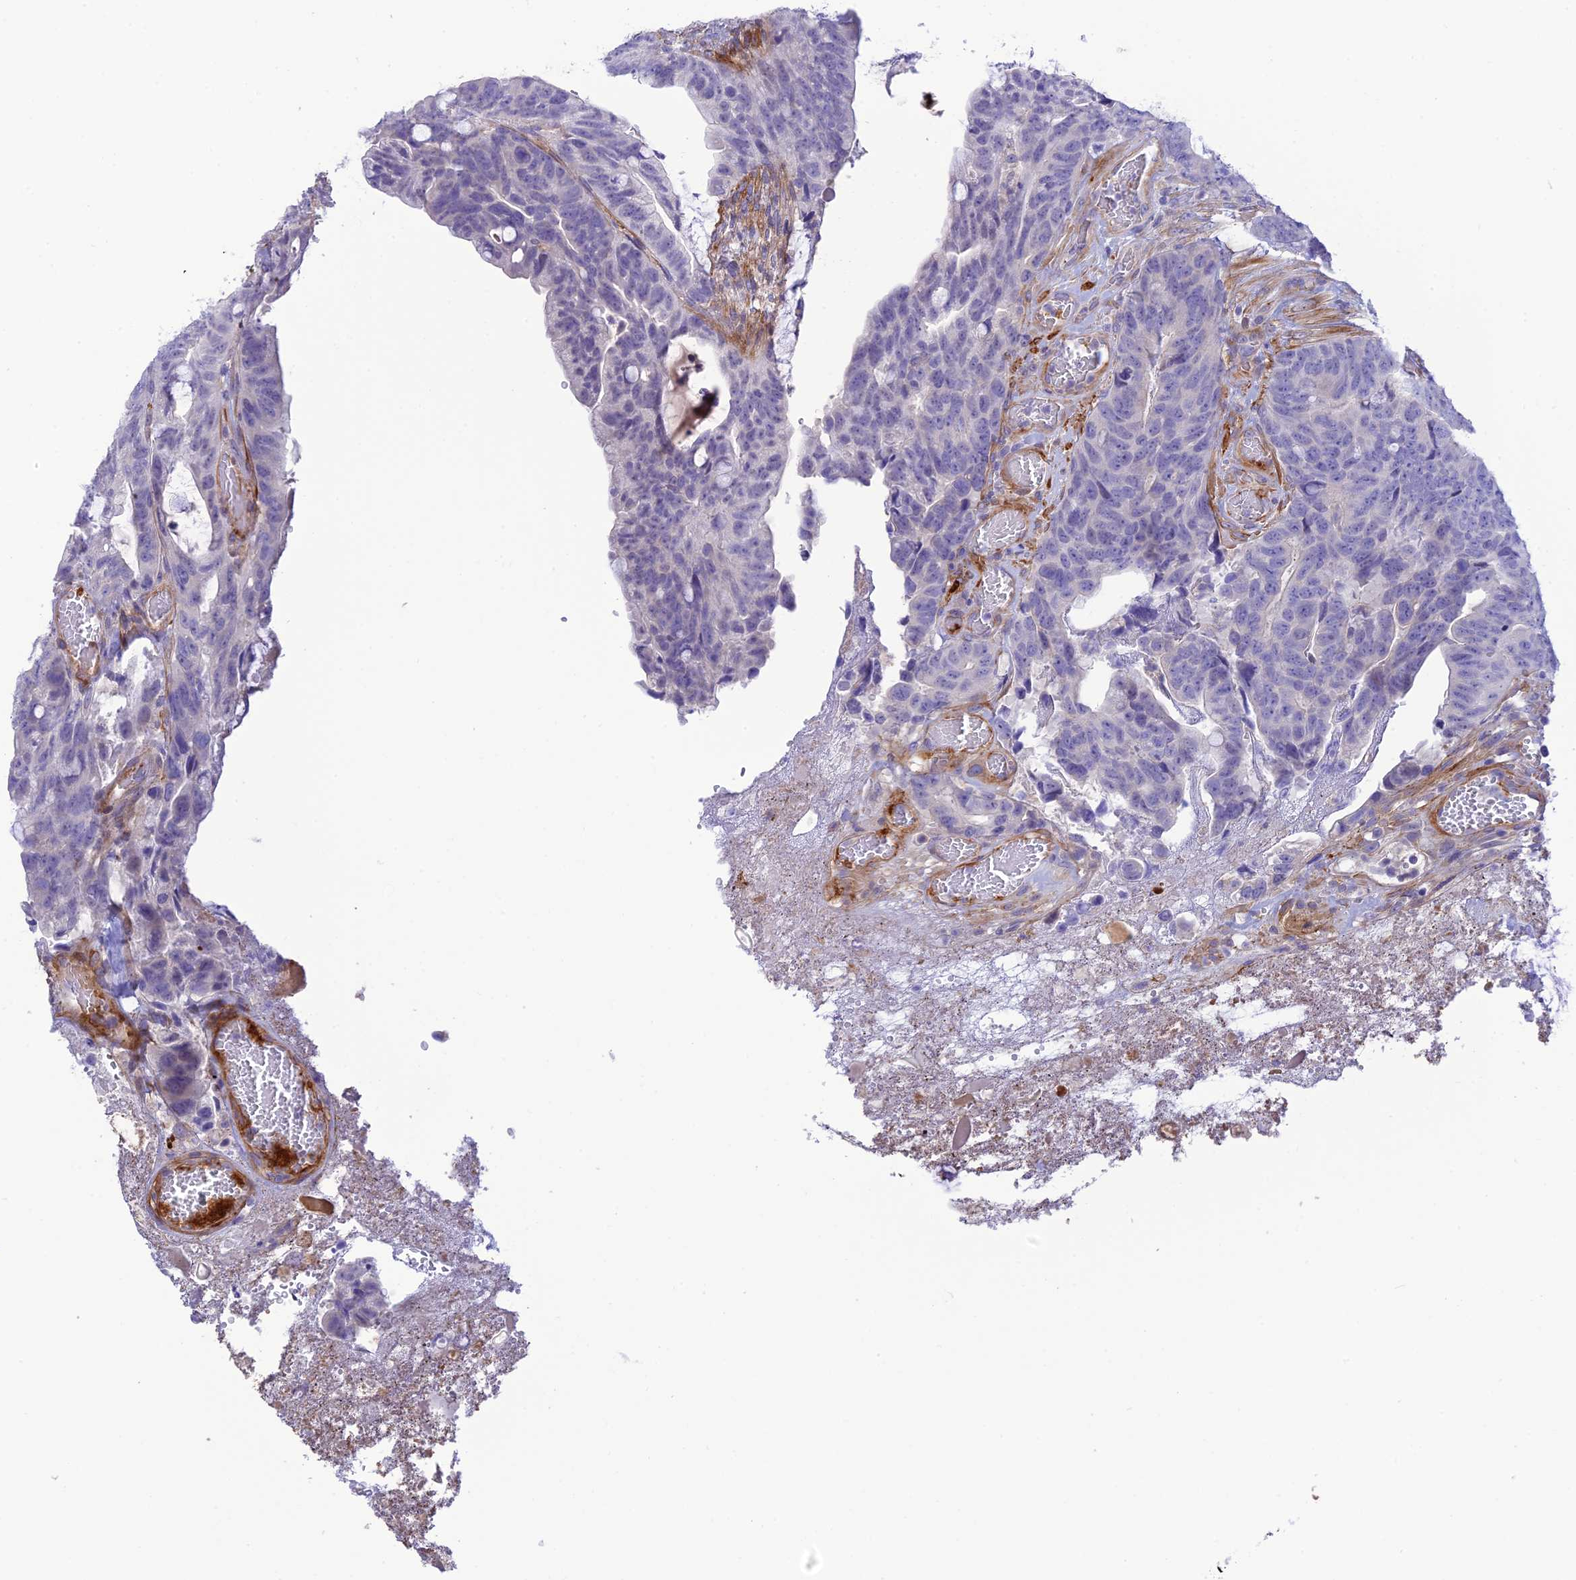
{"staining": {"intensity": "negative", "quantity": "none", "location": "none"}, "tissue": "colorectal cancer", "cell_type": "Tumor cells", "image_type": "cancer", "snomed": [{"axis": "morphology", "description": "Adenocarcinoma, NOS"}, {"axis": "topography", "description": "Colon"}], "caption": "High magnification brightfield microscopy of colorectal cancer (adenocarcinoma) stained with DAB (3,3'-diaminobenzidine) (brown) and counterstained with hematoxylin (blue): tumor cells show no significant positivity. (Brightfield microscopy of DAB immunohistochemistry at high magnification).", "gene": "ZDHHC16", "patient": {"sex": "female", "age": 82}}